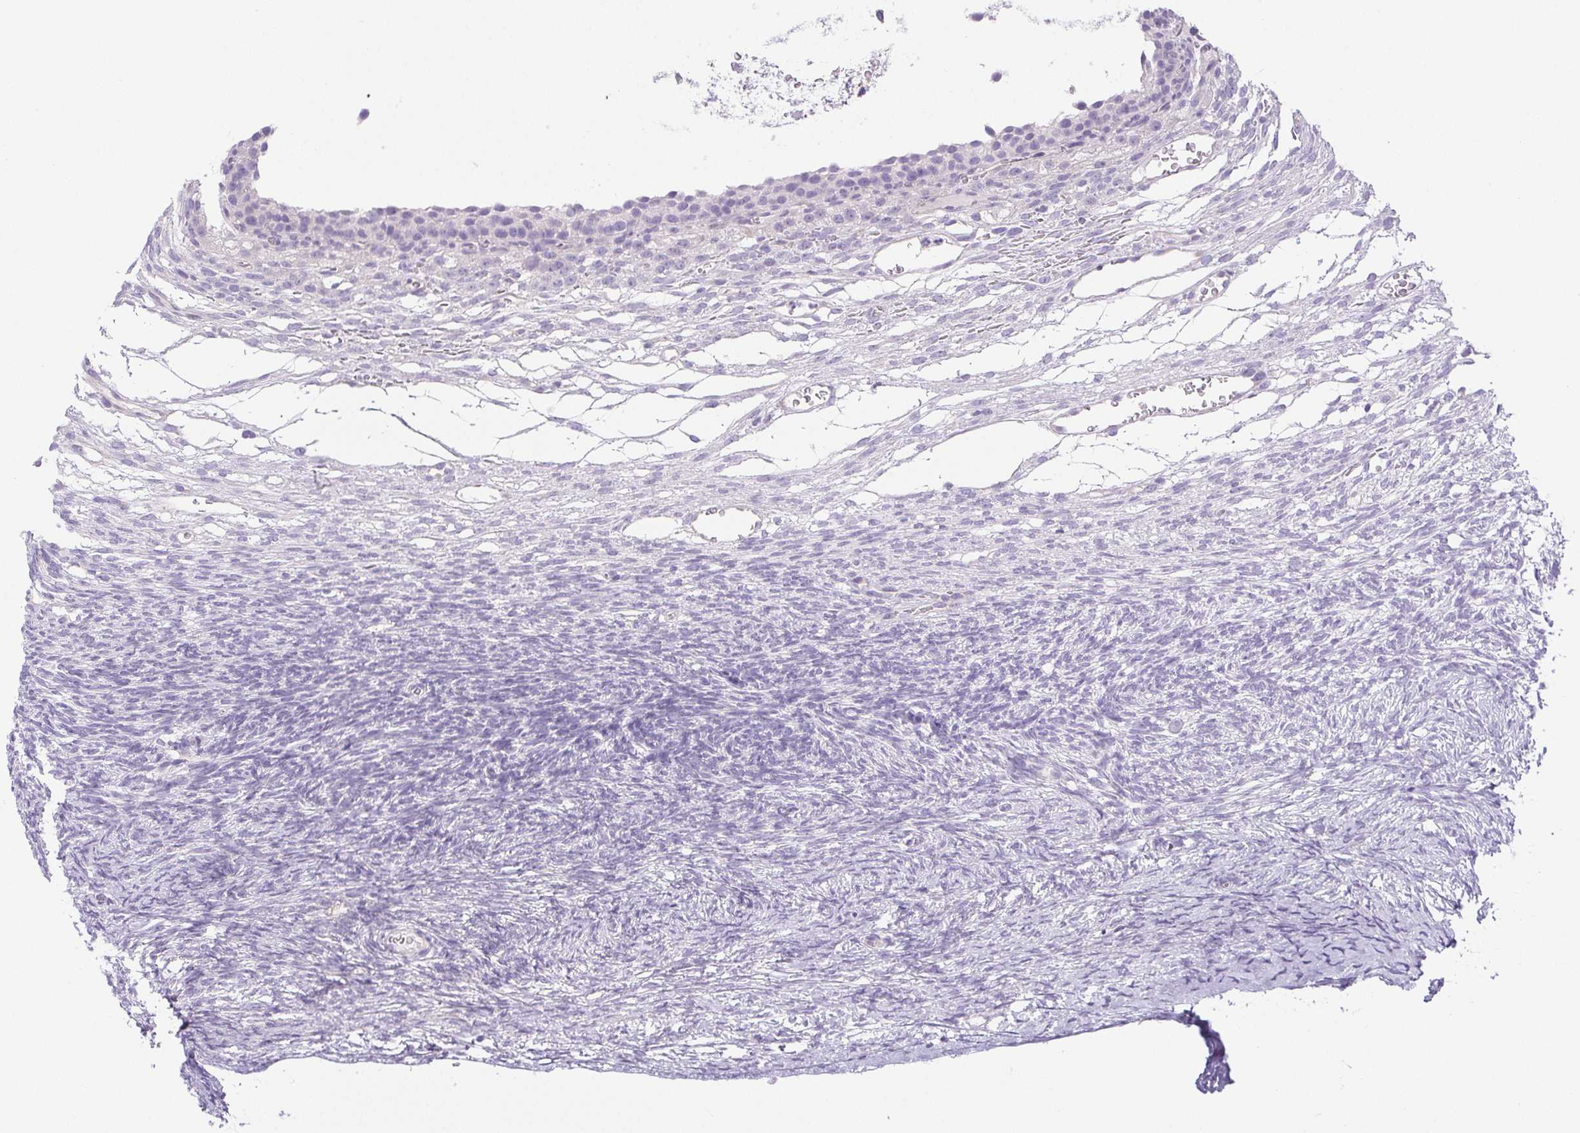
{"staining": {"intensity": "negative", "quantity": "none", "location": "none"}, "tissue": "ovary", "cell_type": "Follicle cells", "image_type": "normal", "snomed": [{"axis": "morphology", "description": "Normal tissue, NOS"}, {"axis": "topography", "description": "Ovary"}], "caption": "Human ovary stained for a protein using immunohistochemistry exhibits no staining in follicle cells.", "gene": "PAPPA2", "patient": {"sex": "female", "age": 34}}